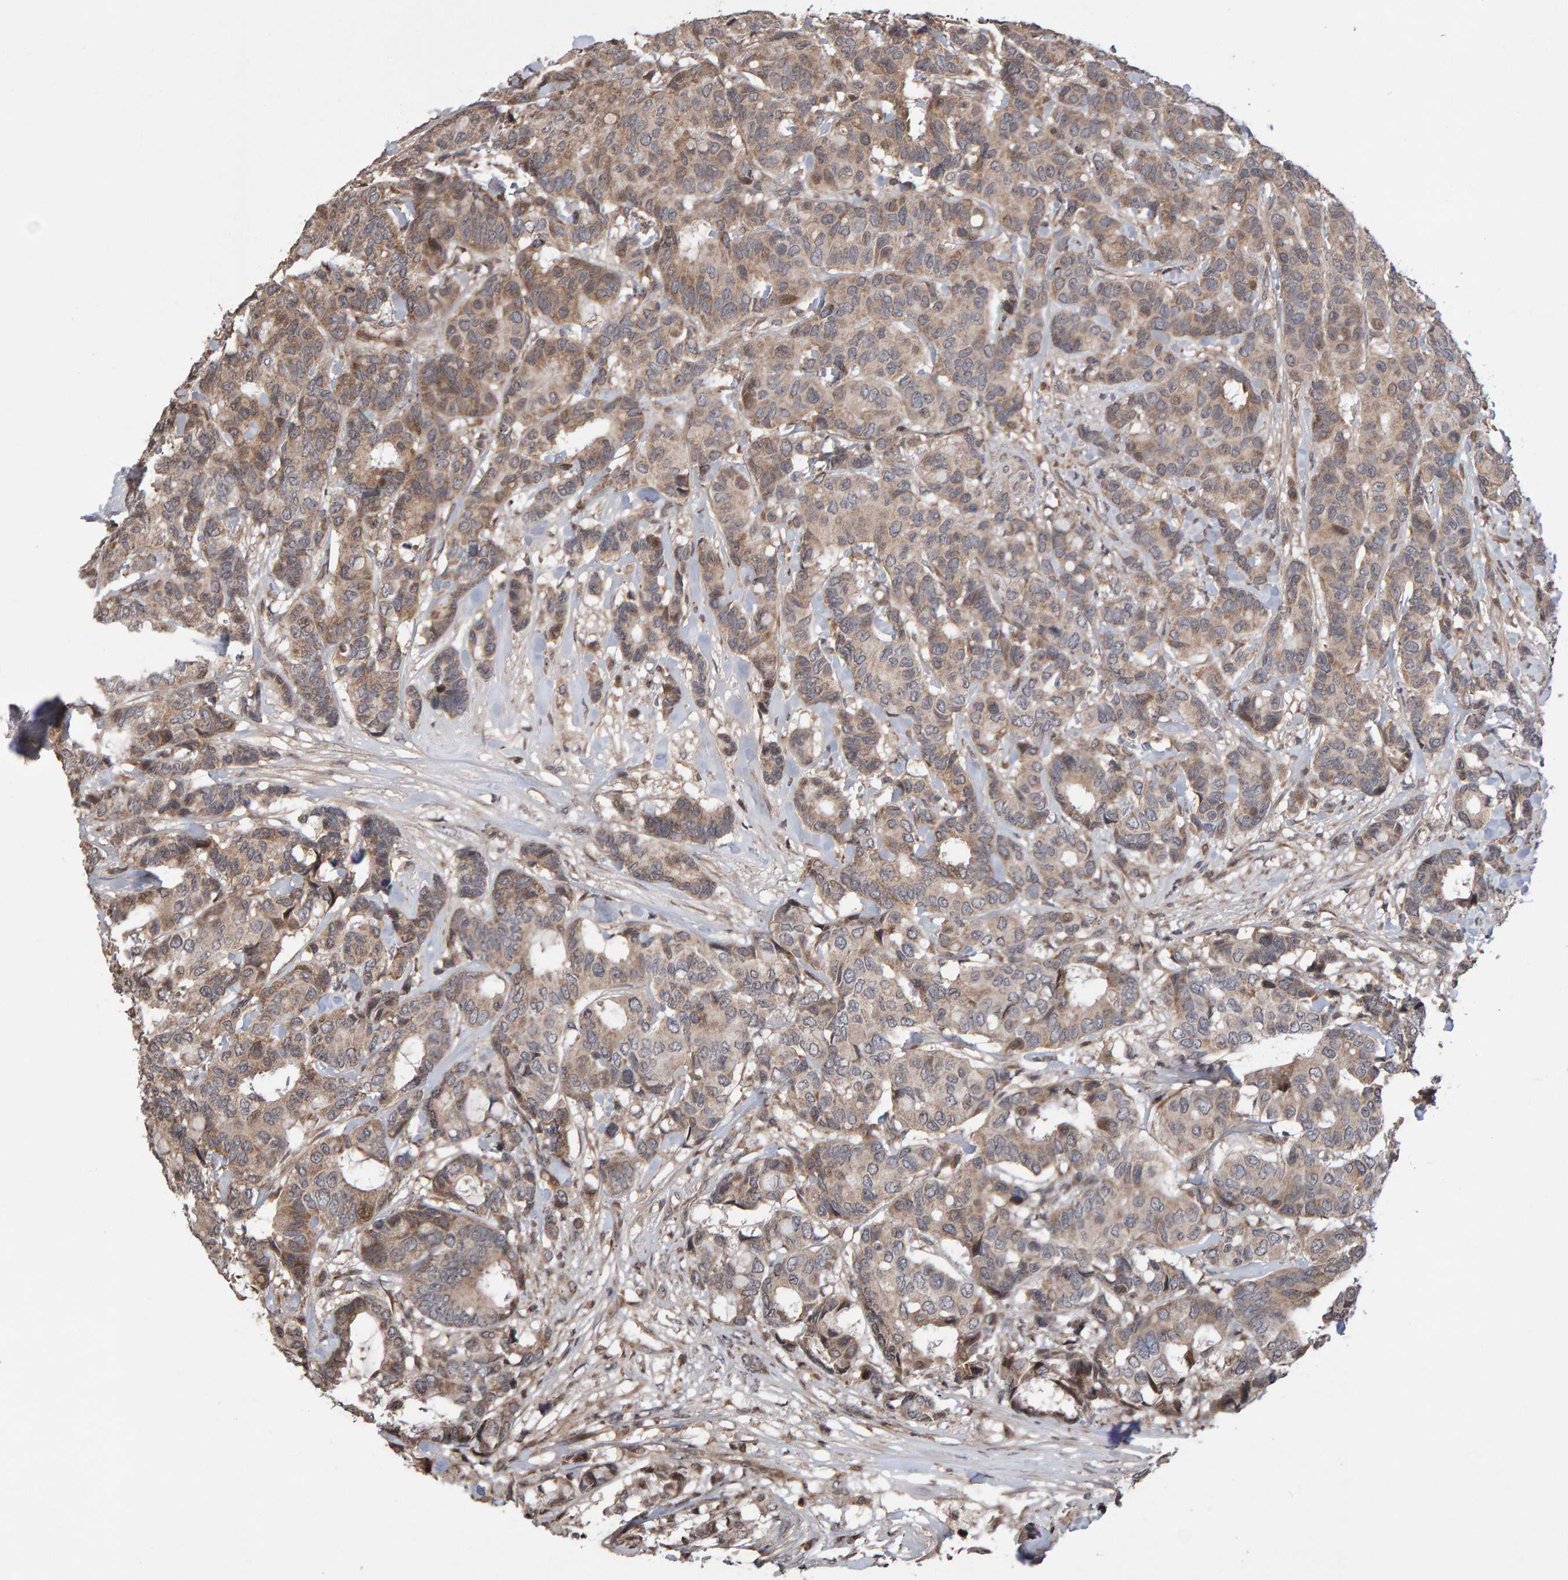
{"staining": {"intensity": "weak", "quantity": ">75%", "location": "cytoplasmic/membranous"}, "tissue": "breast cancer", "cell_type": "Tumor cells", "image_type": "cancer", "snomed": [{"axis": "morphology", "description": "Duct carcinoma"}, {"axis": "topography", "description": "Breast"}], "caption": "A micrograph of human breast cancer stained for a protein reveals weak cytoplasmic/membranous brown staining in tumor cells. The protein of interest is shown in brown color, while the nuclei are stained blue.", "gene": "PECR", "patient": {"sex": "female", "age": 87}}